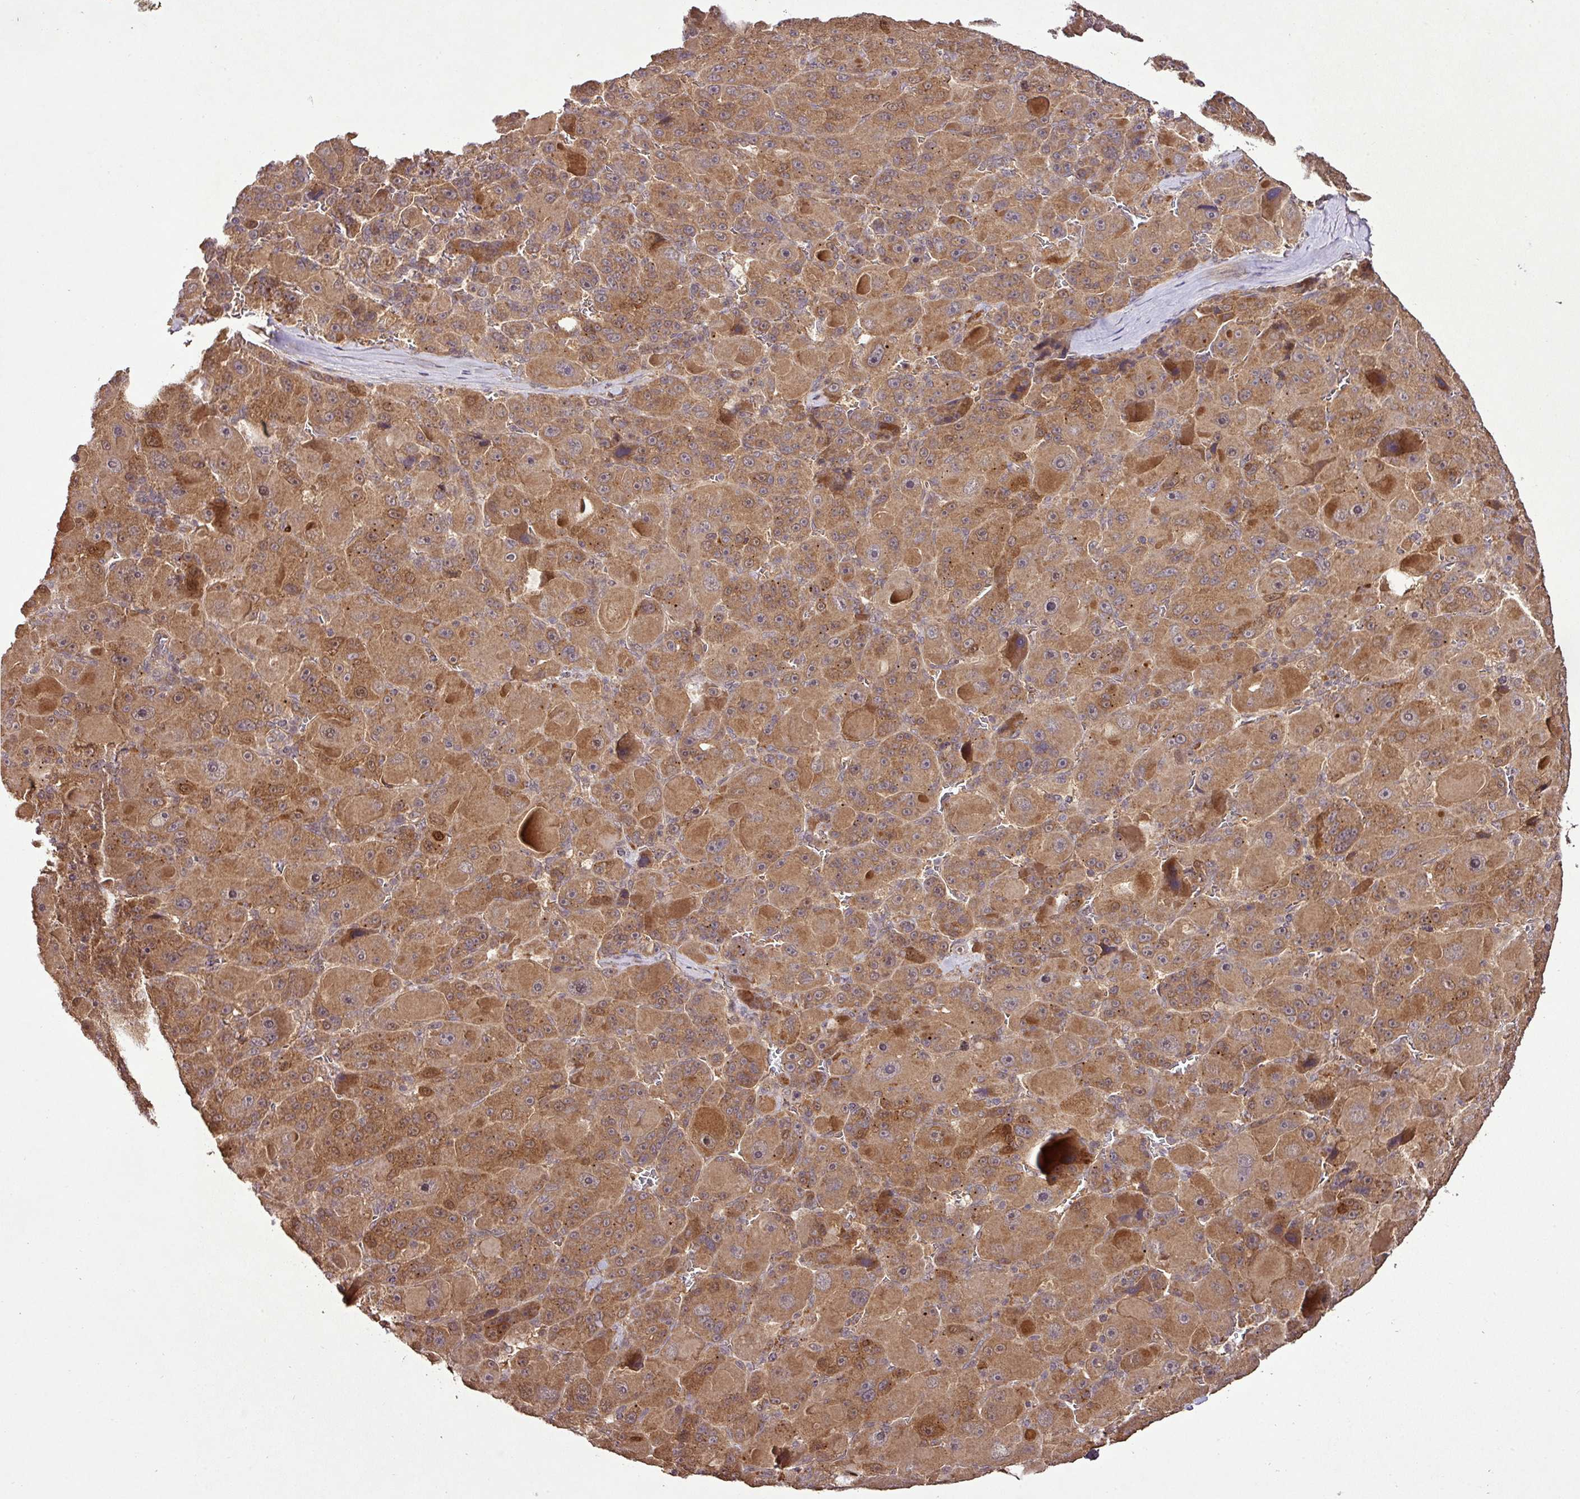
{"staining": {"intensity": "moderate", "quantity": ">75%", "location": "cytoplasmic/membranous,nuclear"}, "tissue": "liver cancer", "cell_type": "Tumor cells", "image_type": "cancer", "snomed": [{"axis": "morphology", "description": "Carcinoma, Hepatocellular, NOS"}, {"axis": "topography", "description": "Liver"}], "caption": "IHC micrograph of liver cancer stained for a protein (brown), which reveals medium levels of moderate cytoplasmic/membranous and nuclear staining in about >75% of tumor cells.", "gene": "FAIM", "patient": {"sex": "male", "age": 76}}